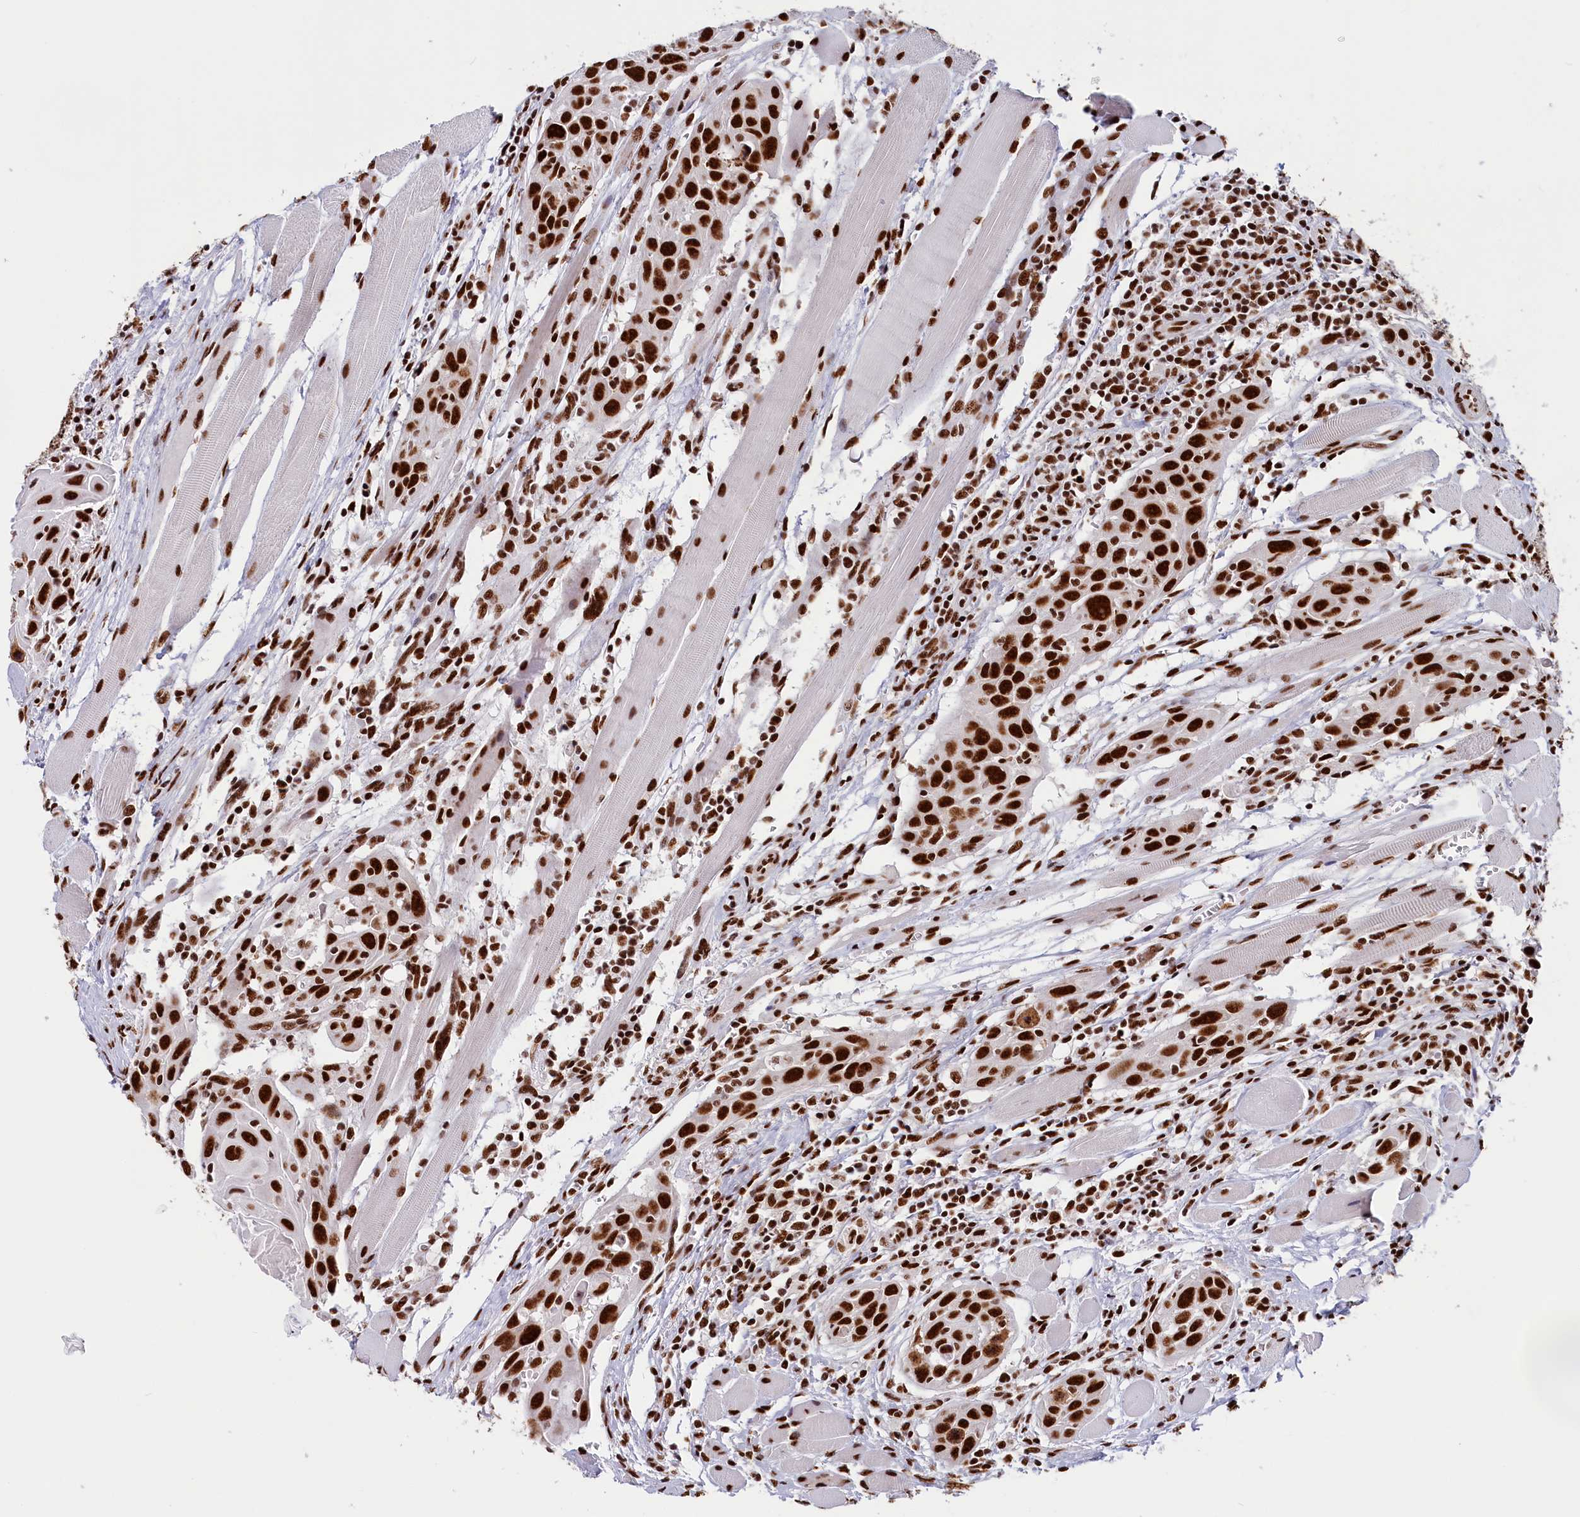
{"staining": {"intensity": "strong", "quantity": ">75%", "location": "nuclear"}, "tissue": "head and neck cancer", "cell_type": "Tumor cells", "image_type": "cancer", "snomed": [{"axis": "morphology", "description": "Squamous cell carcinoma, NOS"}, {"axis": "topography", "description": "Oral tissue"}, {"axis": "topography", "description": "Head-Neck"}], "caption": "Immunohistochemistry (DAB) staining of head and neck cancer (squamous cell carcinoma) displays strong nuclear protein expression in about >75% of tumor cells. The staining was performed using DAB (3,3'-diaminobenzidine) to visualize the protein expression in brown, while the nuclei were stained in blue with hematoxylin (Magnification: 20x).", "gene": "SNRNP70", "patient": {"sex": "female", "age": 50}}